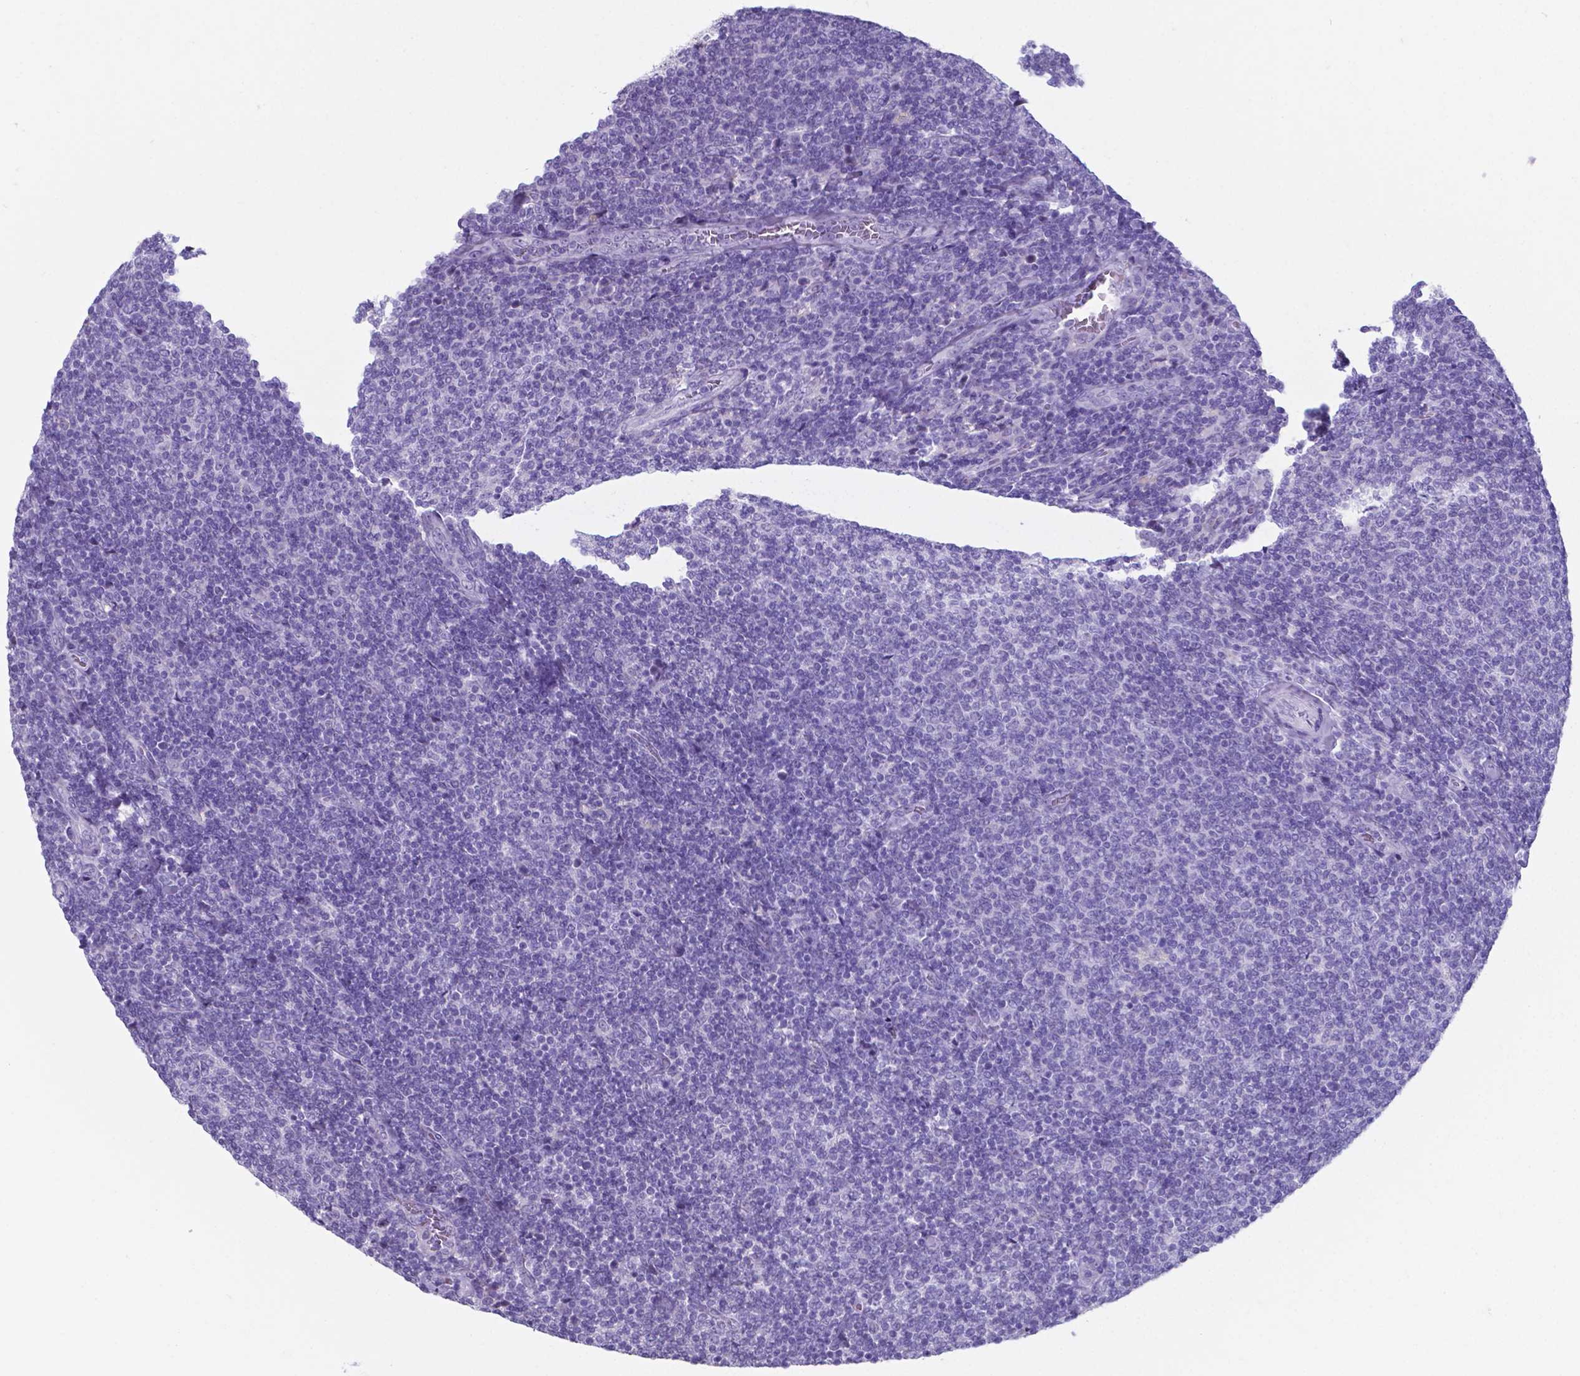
{"staining": {"intensity": "negative", "quantity": "none", "location": "none"}, "tissue": "lymphoma", "cell_type": "Tumor cells", "image_type": "cancer", "snomed": [{"axis": "morphology", "description": "Malignant lymphoma, non-Hodgkin's type, Low grade"}, {"axis": "topography", "description": "Lymph node"}], "caption": "This is a micrograph of immunohistochemistry staining of malignant lymphoma, non-Hodgkin's type (low-grade), which shows no positivity in tumor cells.", "gene": "AP5B1", "patient": {"sex": "male", "age": 52}}